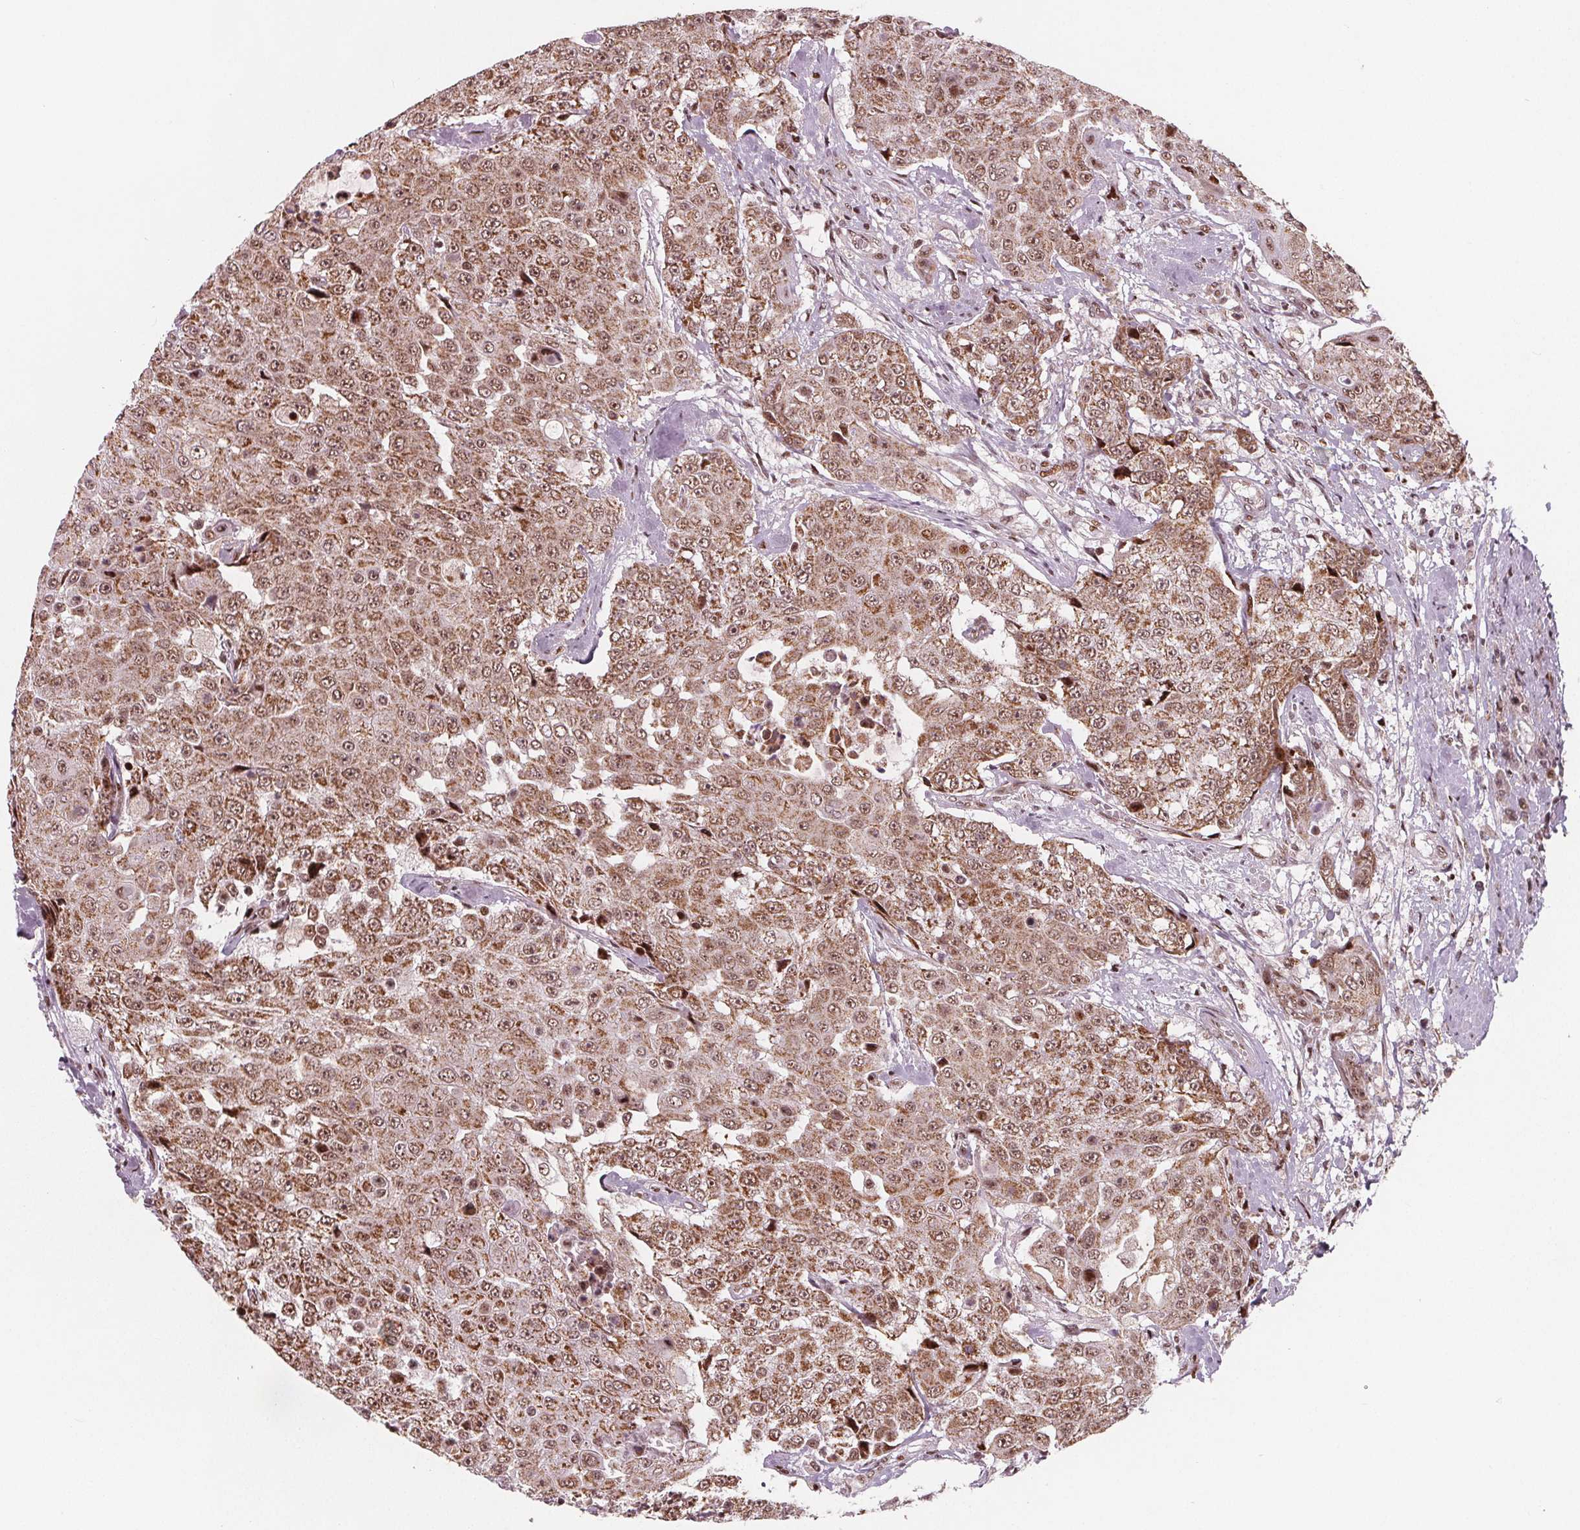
{"staining": {"intensity": "moderate", "quantity": ">75%", "location": "cytoplasmic/membranous,nuclear"}, "tissue": "urothelial cancer", "cell_type": "Tumor cells", "image_type": "cancer", "snomed": [{"axis": "morphology", "description": "Urothelial carcinoma, High grade"}, {"axis": "topography", "description": "Urinary bladder"}], "caption": "Brown immunohistochemical staining in urothelial carcinoma (high-grade) shows moderate cytoplasmic/membranous and nuclear expression in approximately >75% of tumor cells.", "gene": "SNRNP35", "patient": {"sex": "female", "age": 63}}